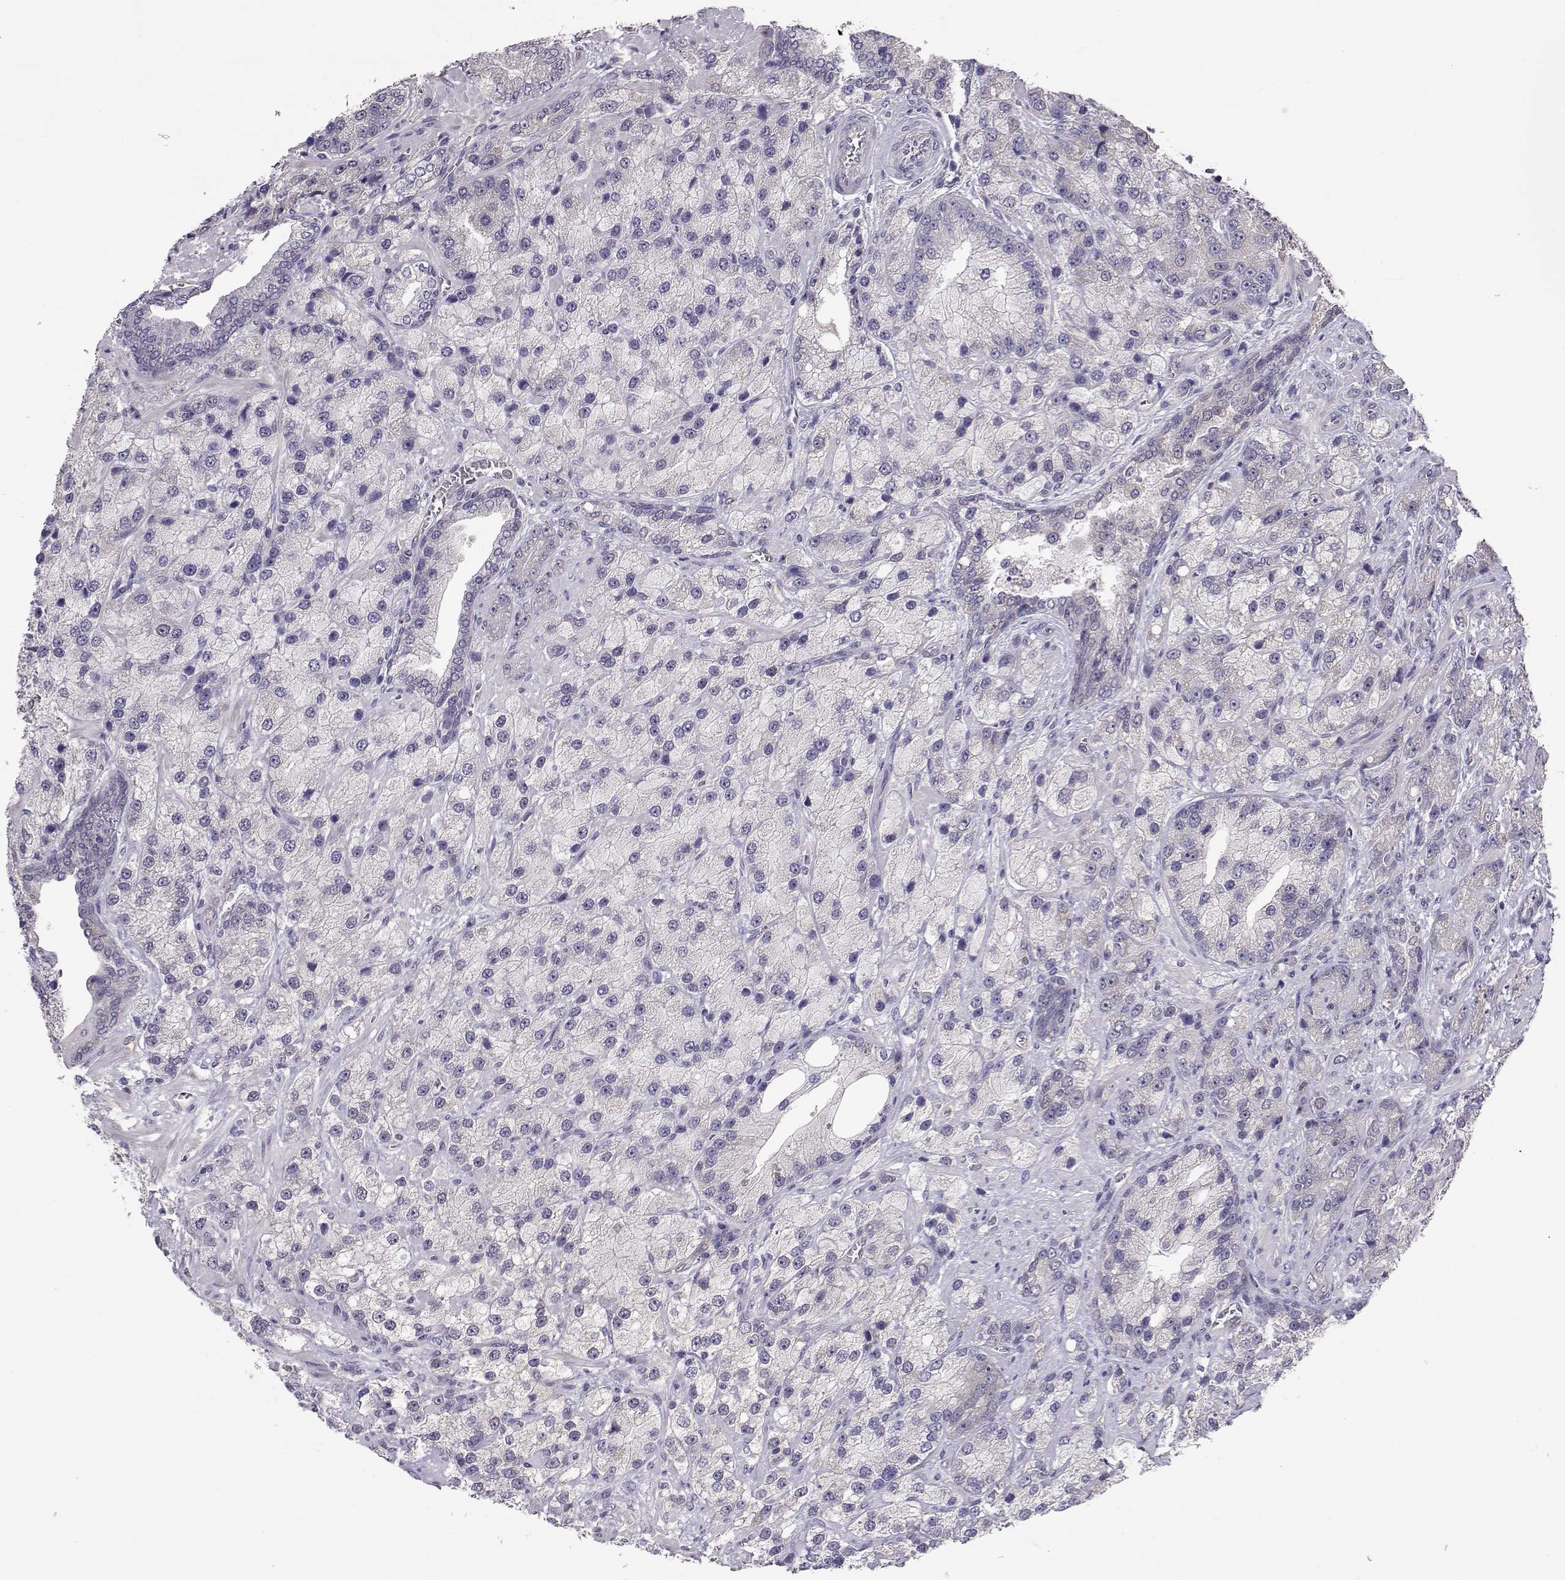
{"staining": {"intensity": "negative", "quantity": "none", "location": "none"}, "tissue": "prostate cancer", "cell_type": "Tumor cells", "image_type": "cancer", "snomed": [{"axis": "morphology", "description": "Adenocarcinoma, NOS"}, {"axis": "topography", "description": "Prostate"}], "caption": "IHC of human prostate cancer displays no positivity in tumor cells. The staining is performed using DAB brown chromogen with nuclei counter-stained in using hematoxylin.", "gene": "NCAM2", "patient": {"sex": "male", "age": 63}}